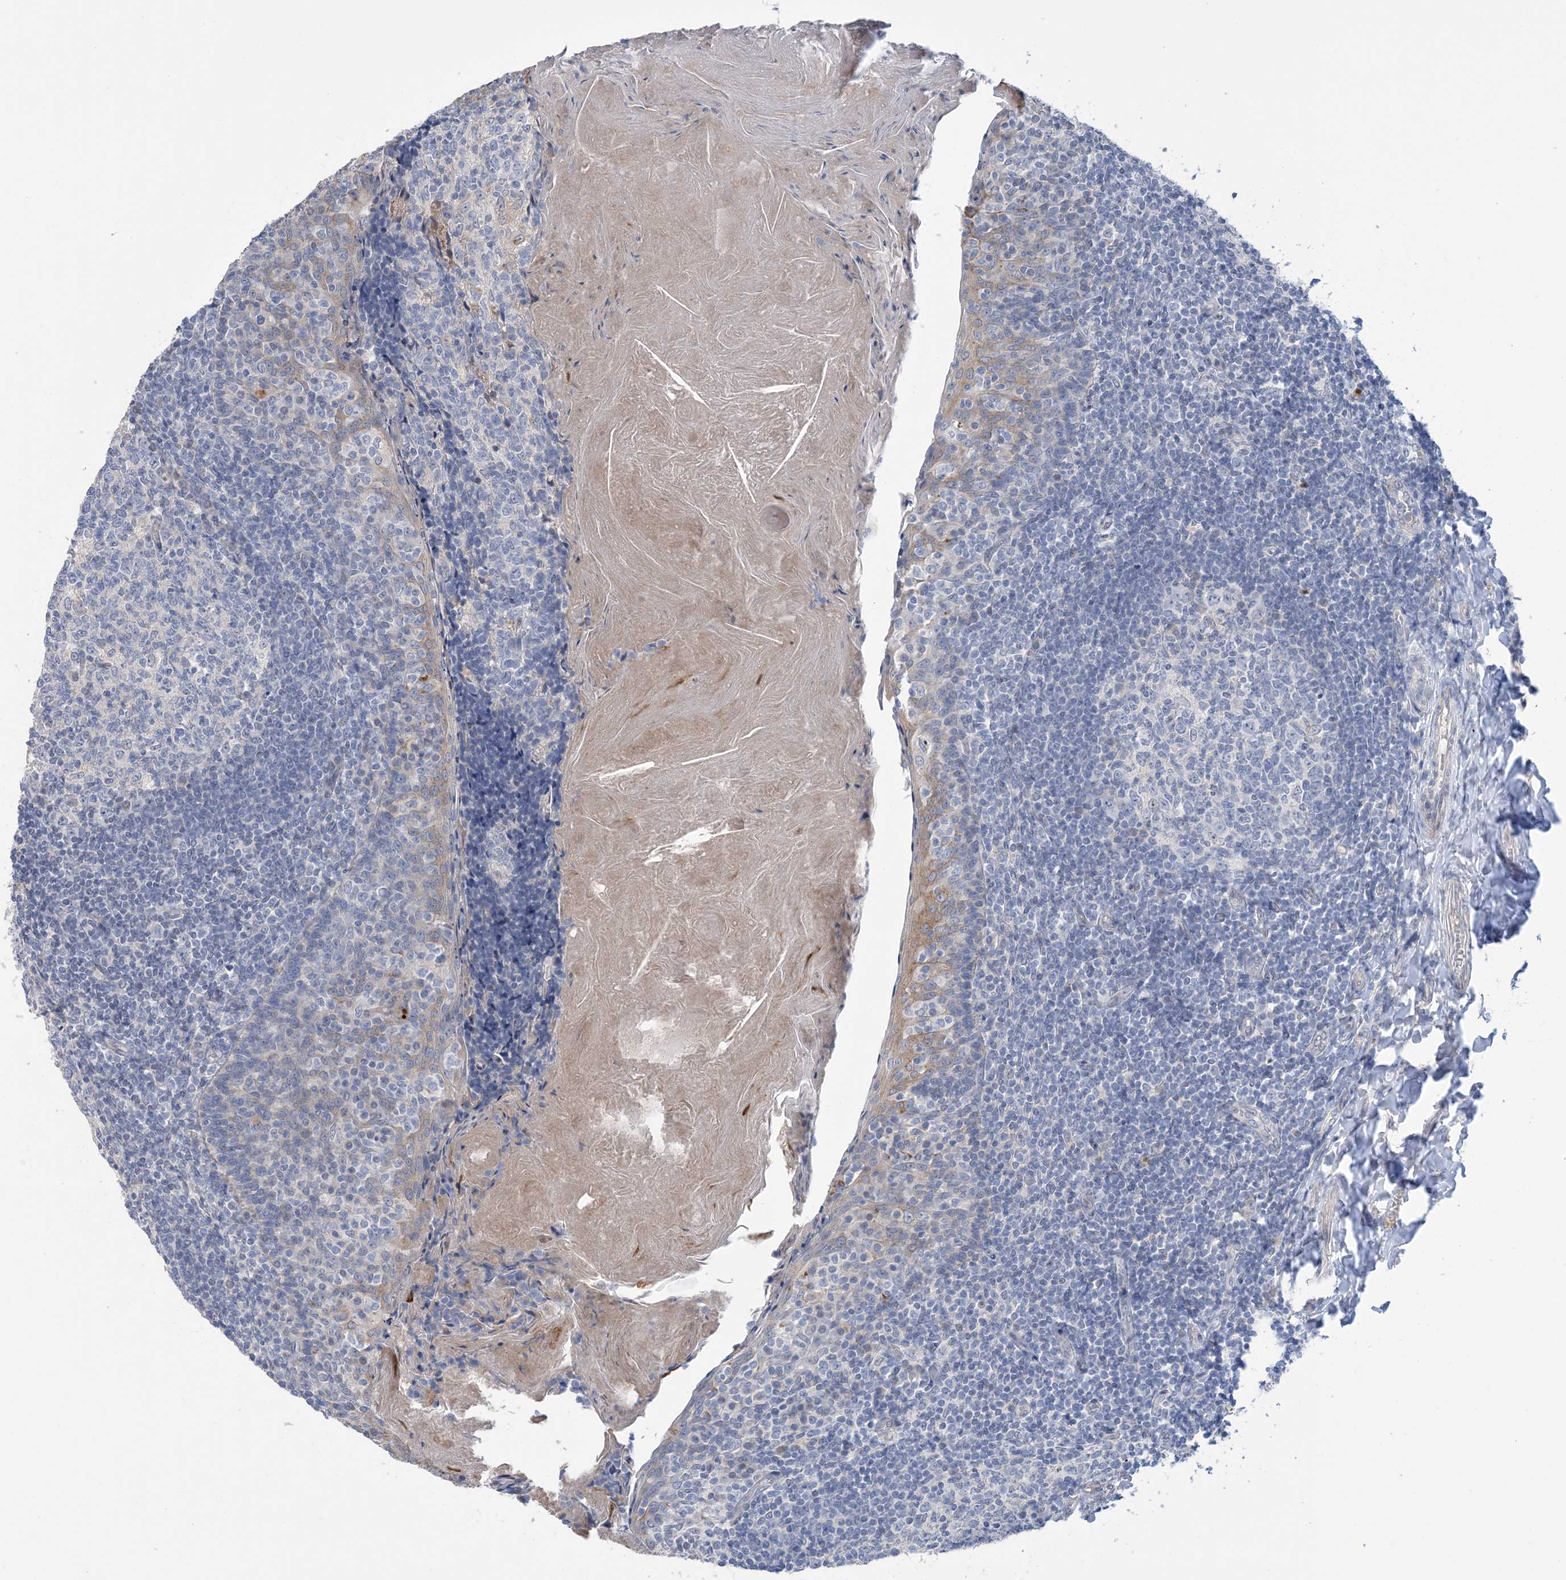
{"staining": {"intensity": "negative", "quantity": "none", "location": "none"}, "tissue": "tonsil", "cell_type": "Germinal center cells", "image_type": "normal", "snomed": [{"axis": "morphology", "description": "Normal tissue, NOS"}, {"axis": "topography", "description": "Tonsil"}], "caption": "High magnification brightfield microscopy of normal tonsil stained with DAB (3,3'-diaminobenzidine) (brown) and counterstained with hematoxylin (blue): germinal center cells show no significant staining. Nuclei are stained in blue.", "gene": "TTYH1", "patient": {"sex": "female", "age": 19}}